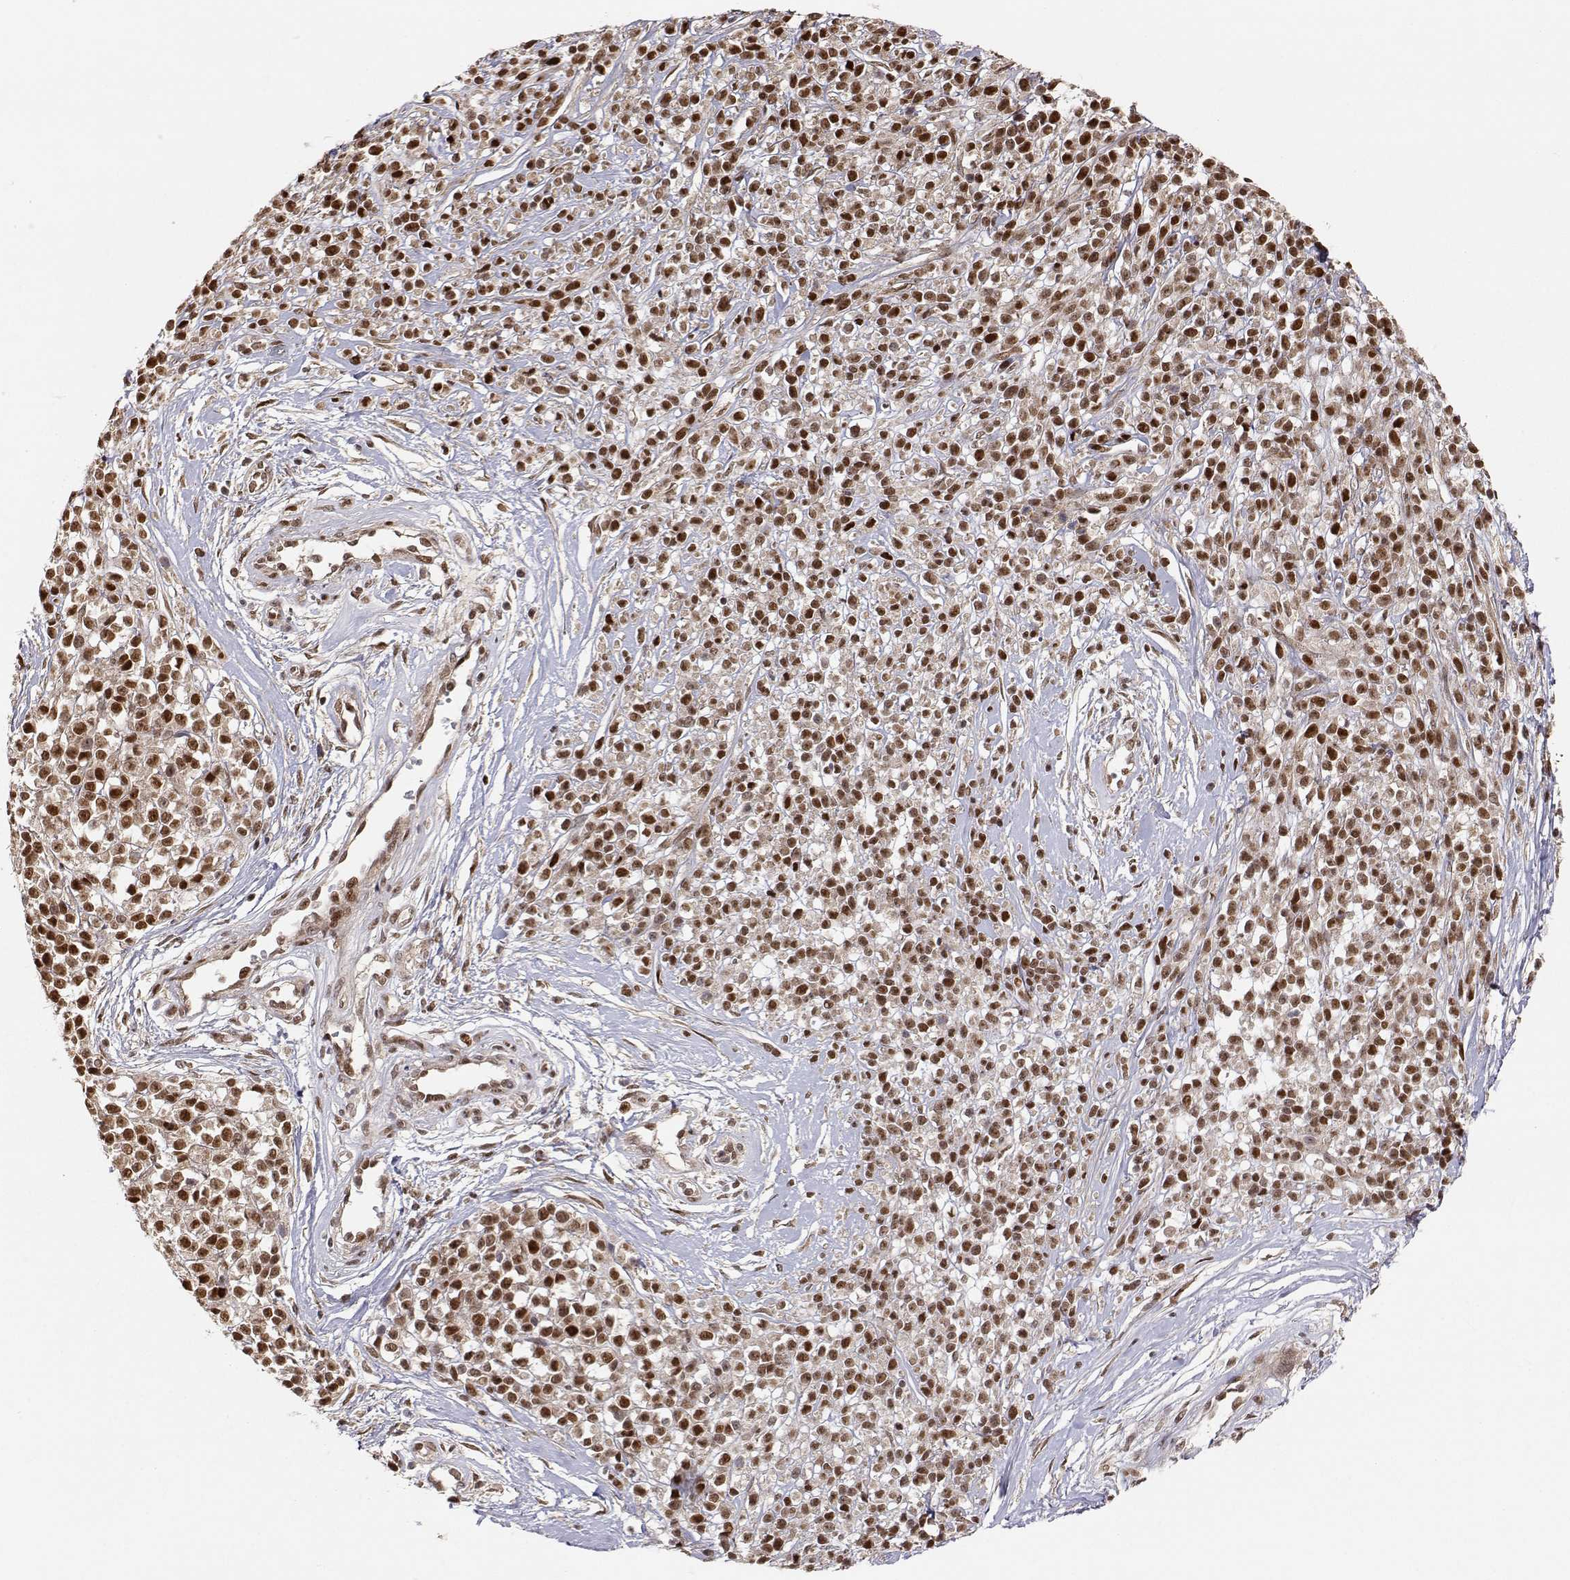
{"staining": {"intensity": "strong", "quantity": ">75%", "location": "nuclear"}, "tissue": "melanoma", "cell_type": "Tumor cells", "image_type": "cancer", "snomed": [{"axis": "morphology", "description": "Malignant melanoma, NOS"}, {"axis": "topography", "description": "Skin"}, {"axis": "topography", "description": "Skin of trunk"}], "caption": "This image displays immunohistochemistry staining of human melanoma, with high strong nuclear staining in about >75% of tumor cells.", "gene": "BRCA1", "patient": {"sex": "male", "age": 74}}